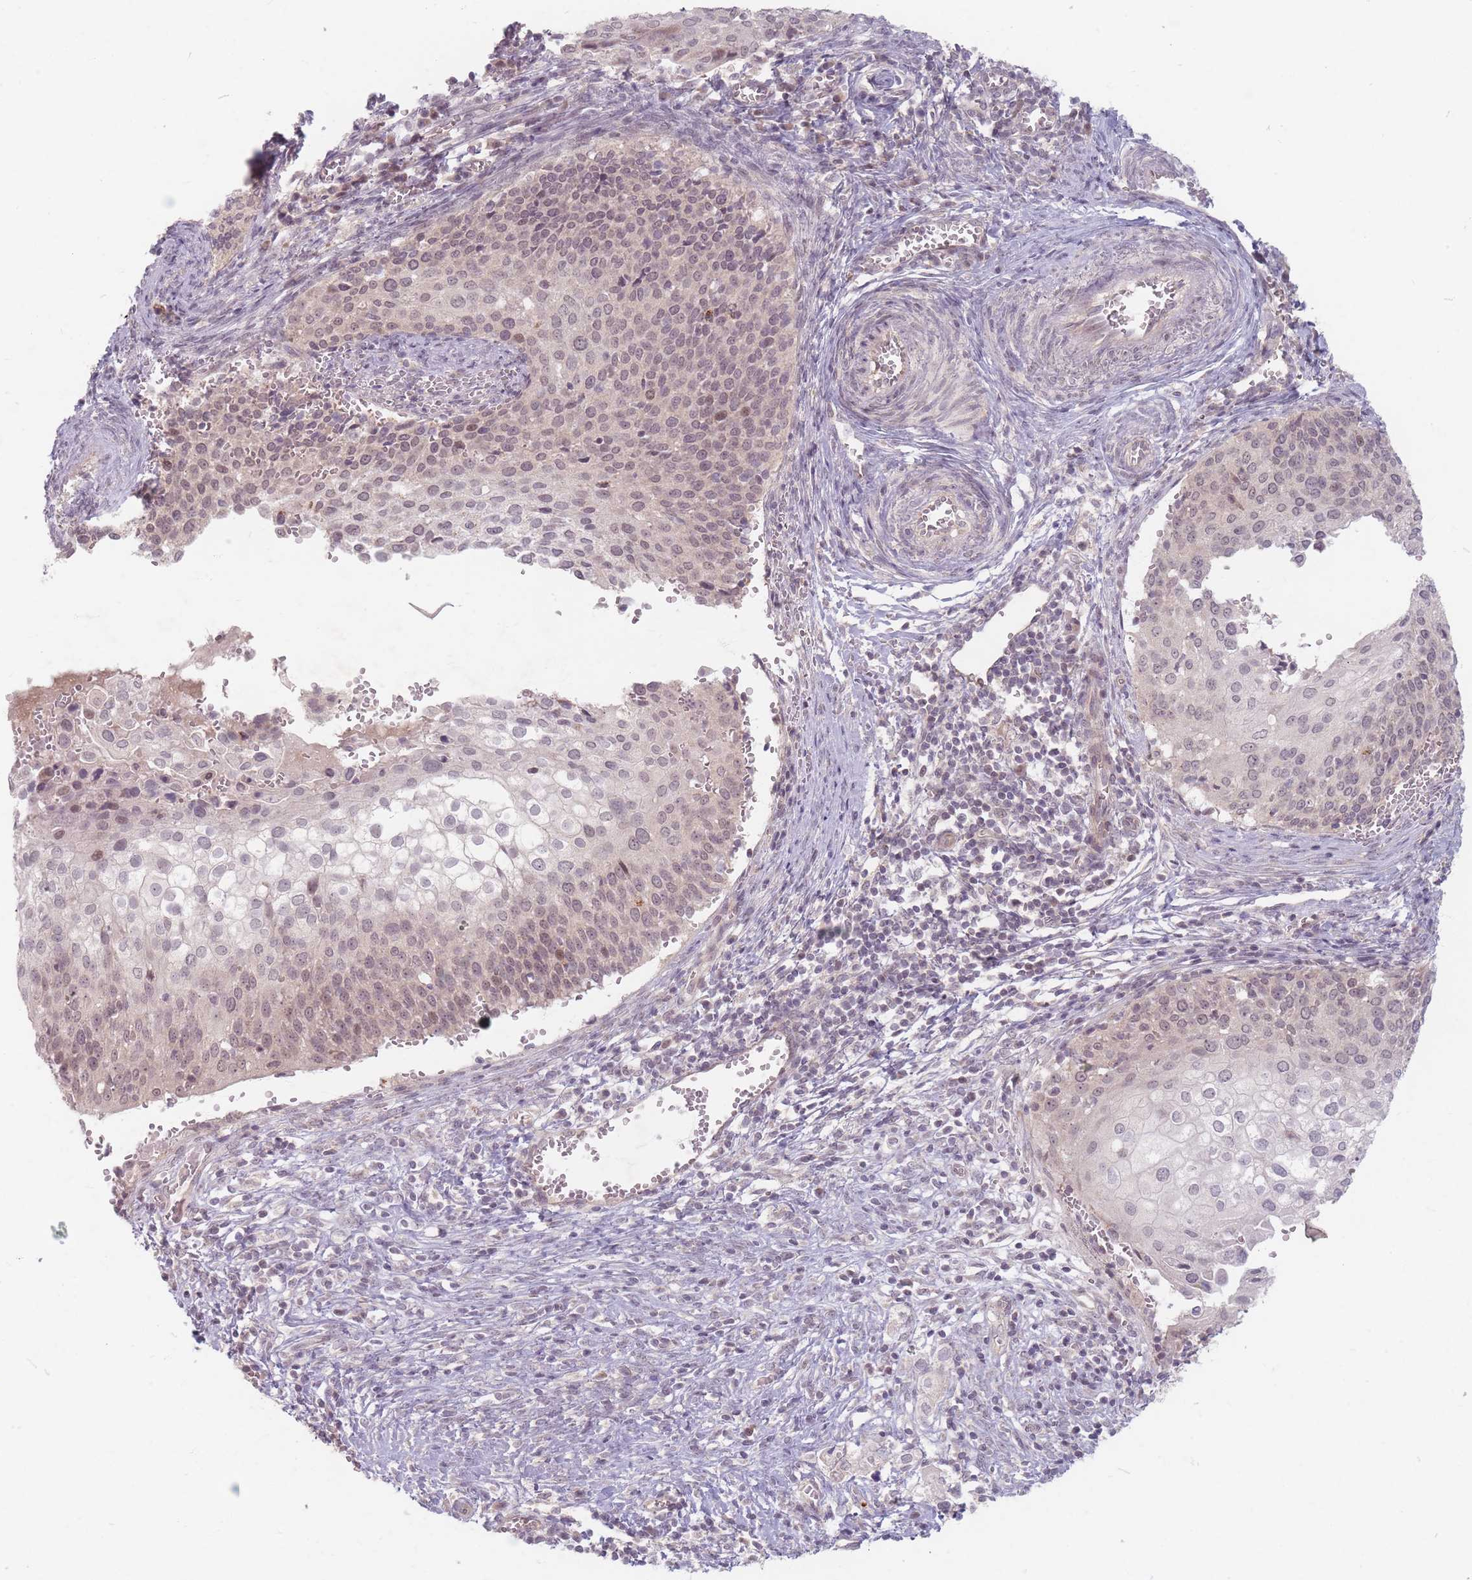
{"staining": {"intensity": "weak", "quantity": ">75%", "location": "nuclear"}, "tissue": "cervical cancer", "cell_type": "Tumor cells", "image_type": "cancer", "snomed": [{"axis": "morphology", "description": "Squamous cell carcinoma, NOS"}, {"axis": "topography", "description": "Cervix"}], "caption": "Cervical cancer (squamous cell carcinoma) stained for a protein (brown) exhibits weak nuclear positive expression in about >75% of tumor cells.", "gene": "GABRA6", "patient": {"sex": "female", "age": 44}}